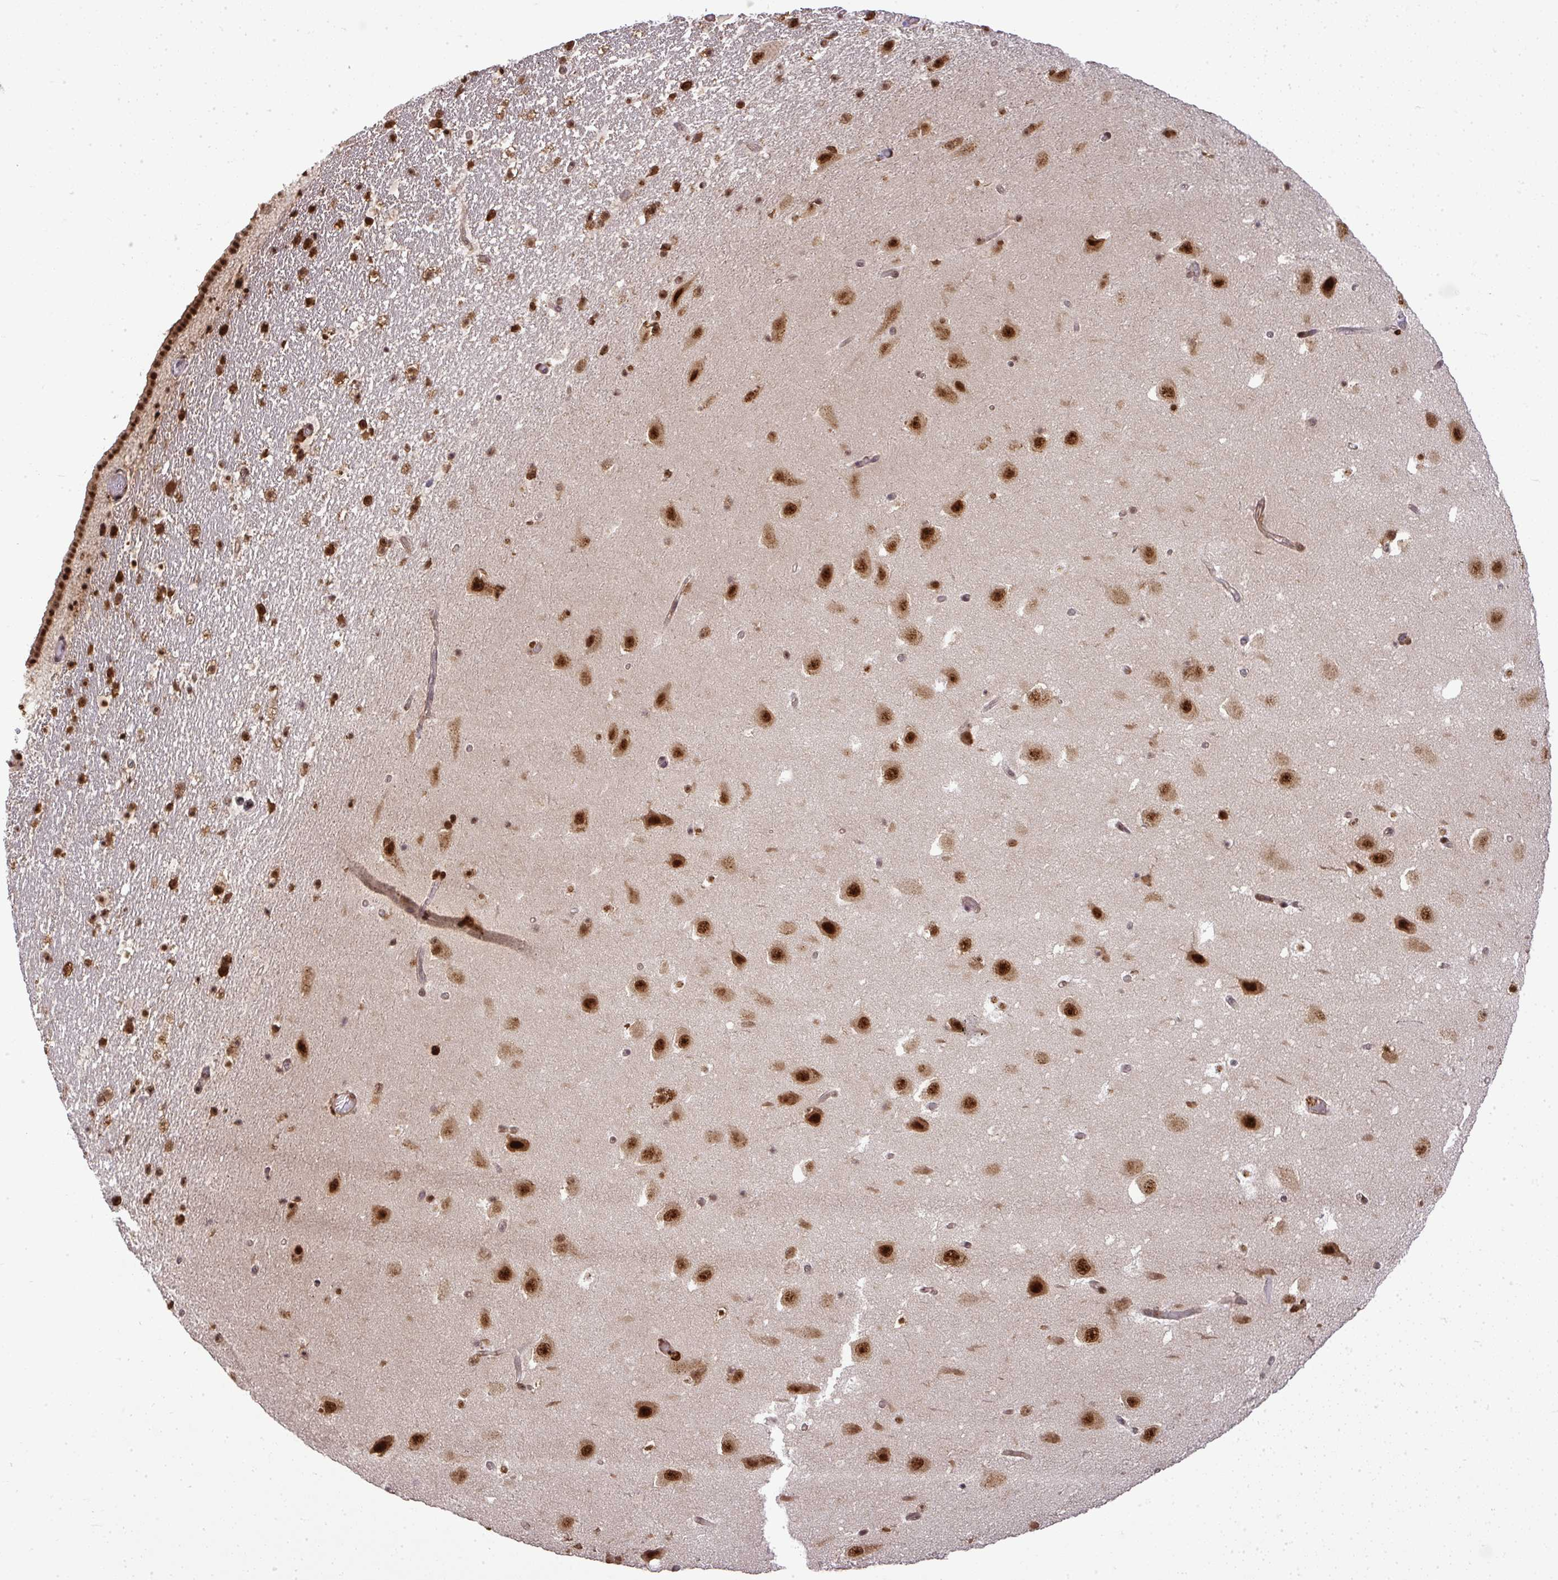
{"staining": {"intensity": "moderate", "quantity": "25%-75%", "location": "nuclear"}, "tissue": "hippocampus", "cell_type": "Glial cells", "image_type": "normal", "snomed": [{"axis": "morphology", "description": "Normal tissue, NOS"}, {"axis": "topography", "description": "Hippocampus"}], "caption": "Hippocampus stained with a brown dye displays moderate nuclear positive expression in approximately 25%-75% of glial cells.", "gene": "U2AF1L4", "patient": {"sex": "female", "age": 42}}